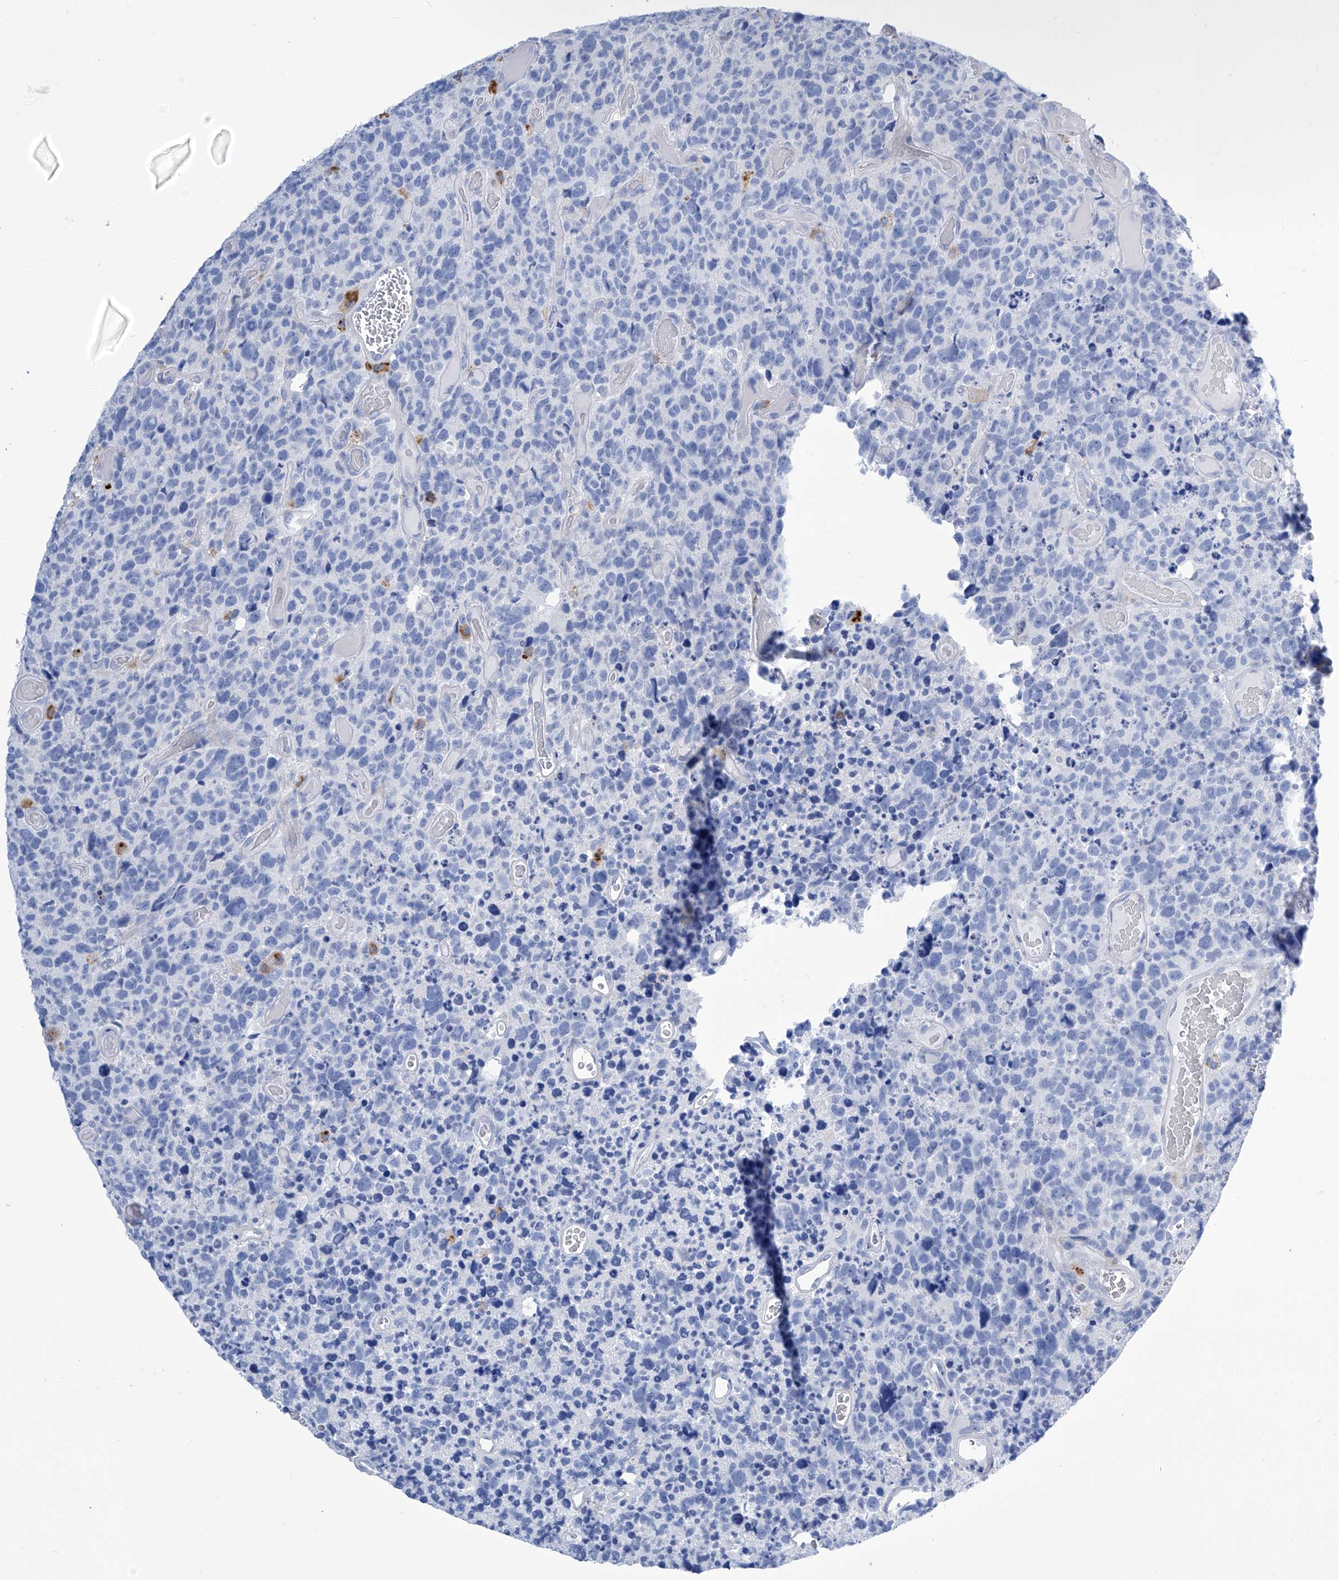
{"staining": {"intensity": "negative", "quantity": "none", "location": "none"}, "tissue": "glioma", "cell_type": "Tumor cells", "image_type": "cancer", "snomed": [{"axis": "morphology", "description": "Glioma, malignant, High grade"}, {"axis": "topography", "description": "Brain"}], "caption": "A photomicrograph of glioma stained for a protein displays no brown staining in tumor cells. (DAB immunohistochemistry, high magnification).", "gene": "IMPA2", "patient": {"sex": "male", "age": 69}}